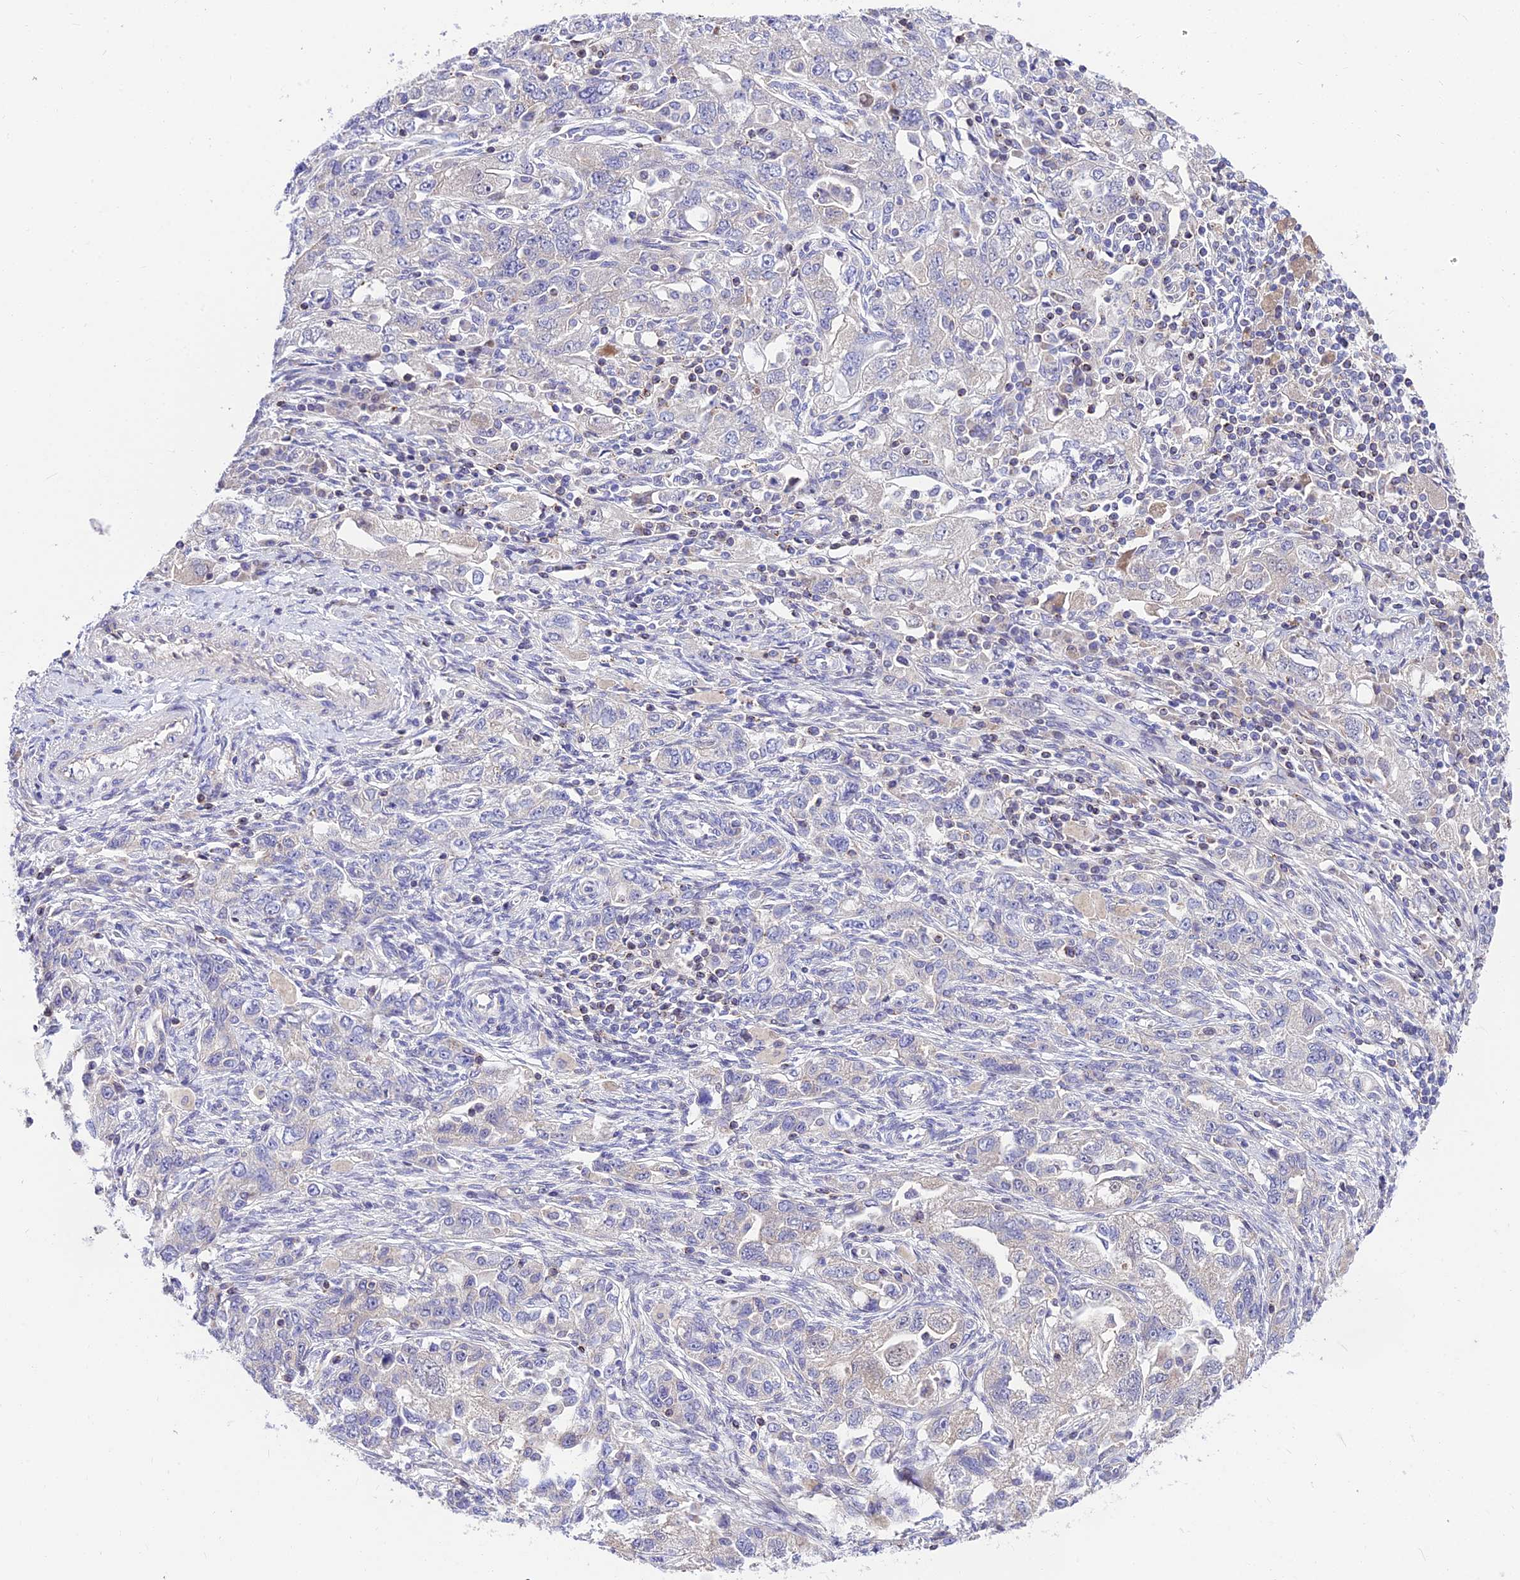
{"staining": {"intensity": "negative", "quantity": "none", "location": "none"}, "tissue": "ovarian cancer", "cell_type": "Tumor cells", "image_type": "cancer", "snomed": [{"axis": "morphology", "description": "Carcinoma, NOS"}, {"axis": "morphology", "description": "Cystadenocarcinoma, serous, NOS"}, {"axis": "topography", "description": "Ovary"}], "caption": "Photomicrograph shows no significant protein expression in tumor cells of ovarian serous cystadenocarcinoma.", "gene": "C6orf132", "patient": {"sex": "female", "age": 69}}